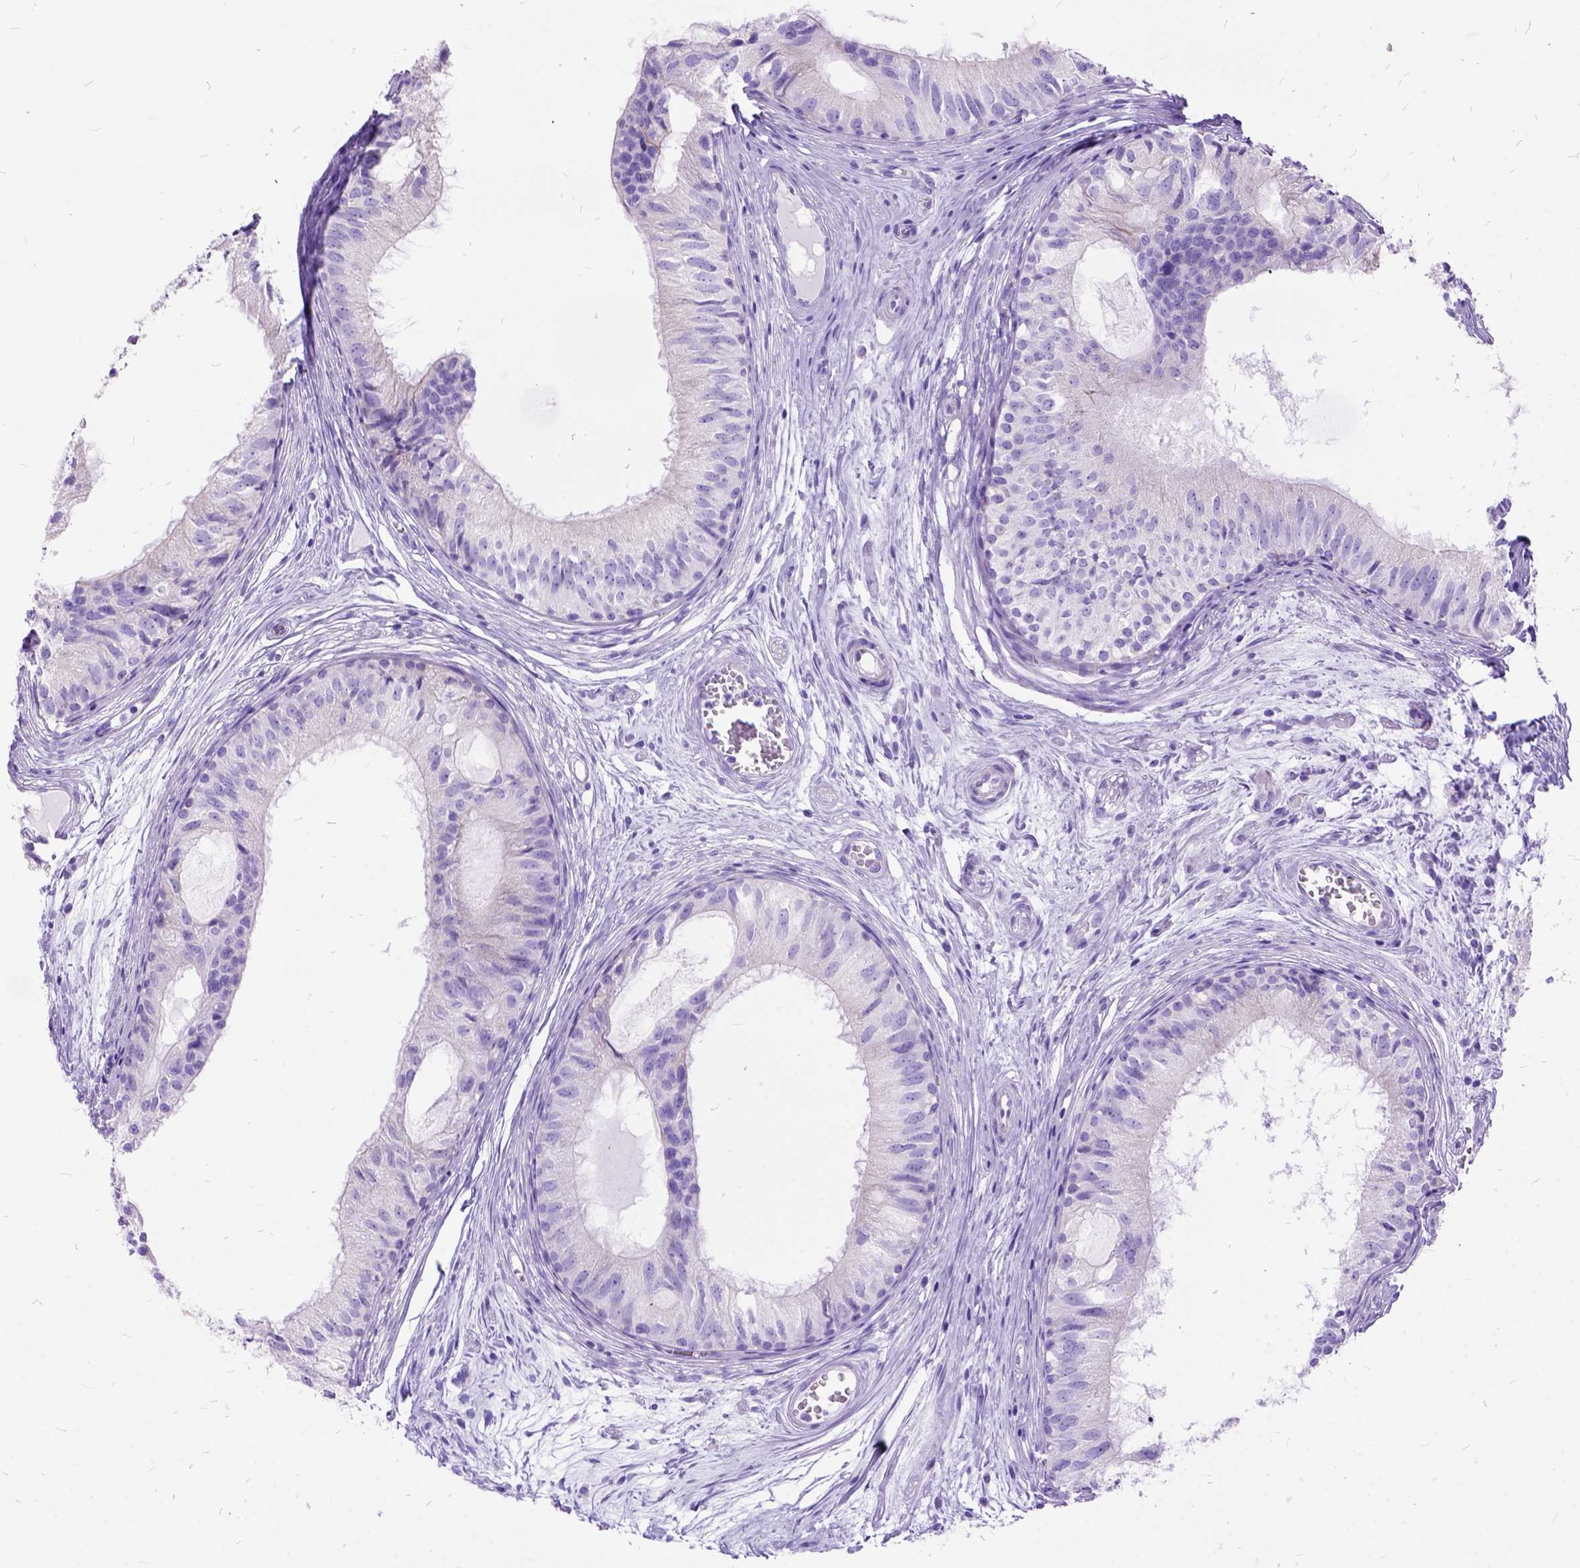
{"staining": {"intensity": "negative", "quantity": "none", "location": "none"}, "tissue": "epididymis", "cell_type": "Glandular cells", "image_type": "normal", "snomed": [{"axis": "morphology", "description": "Normal tissue, NOS"}, {"axis": "topography", "description": "Epididymis"}], "caption": "This is an IHC photomicrograph of benign epididymis. There is no positivity in glandular cells.", "gene": "DNAH2", "patient": {"sex": "male", "age": 25}}